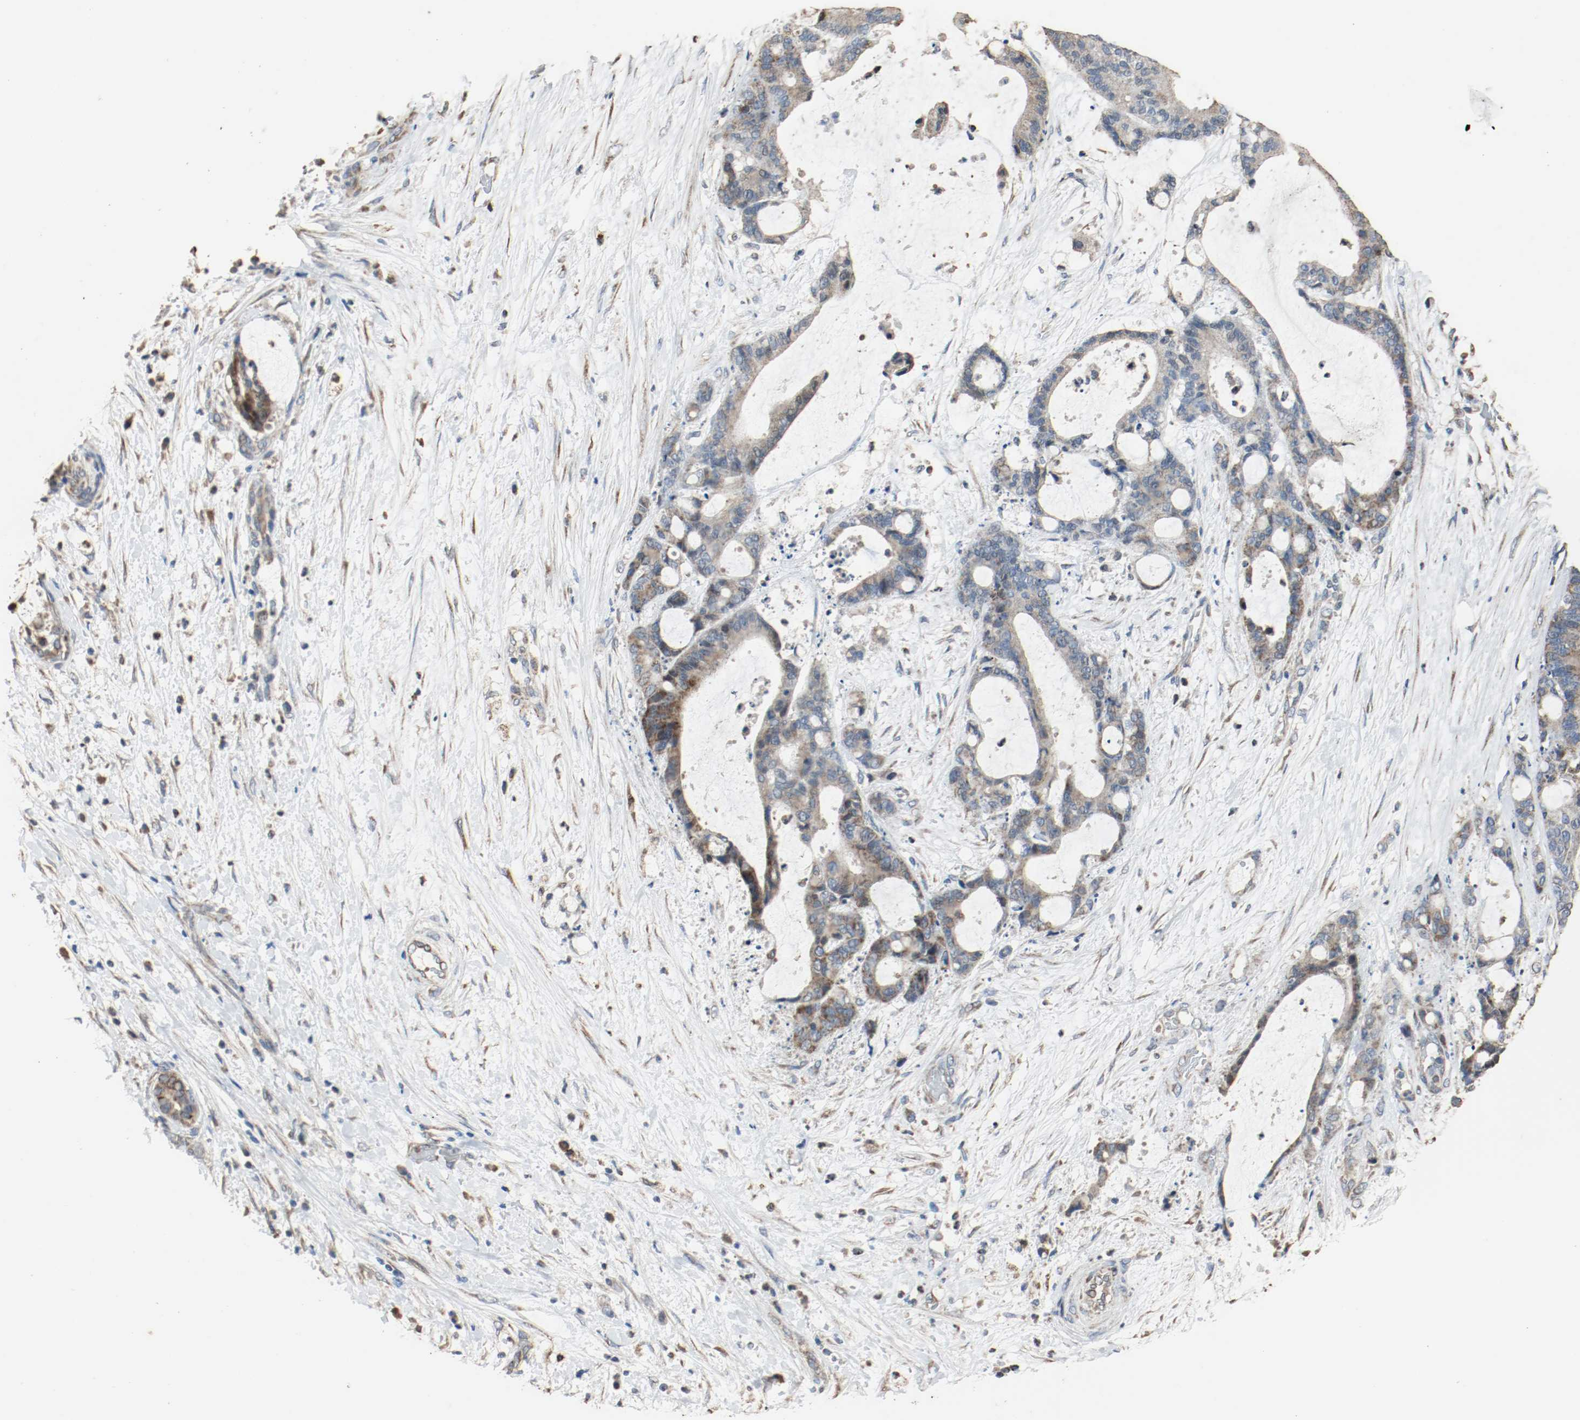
{"staining": {"intensity": "moderate", "quantity": ">75%", "location": "cytoplasmic/membranous"}, "tissue": "liver cancer", "cell_type": "Tumor cells", "image_type": "cancer", "snomed": [{"axis": "morphology", "description": "Cholangiocarcinoma"}, {"axis": "topography", "description": "Liver"}], "caption": "Human cholangiocarcinoma (liver) stained with a brown dye displays moderate cytoplasmic/membranous positive positivity in approximately >75% of tumor cells.", "gene": "ALDH4A1", "patient": {"sex": "female", "age": 73}}